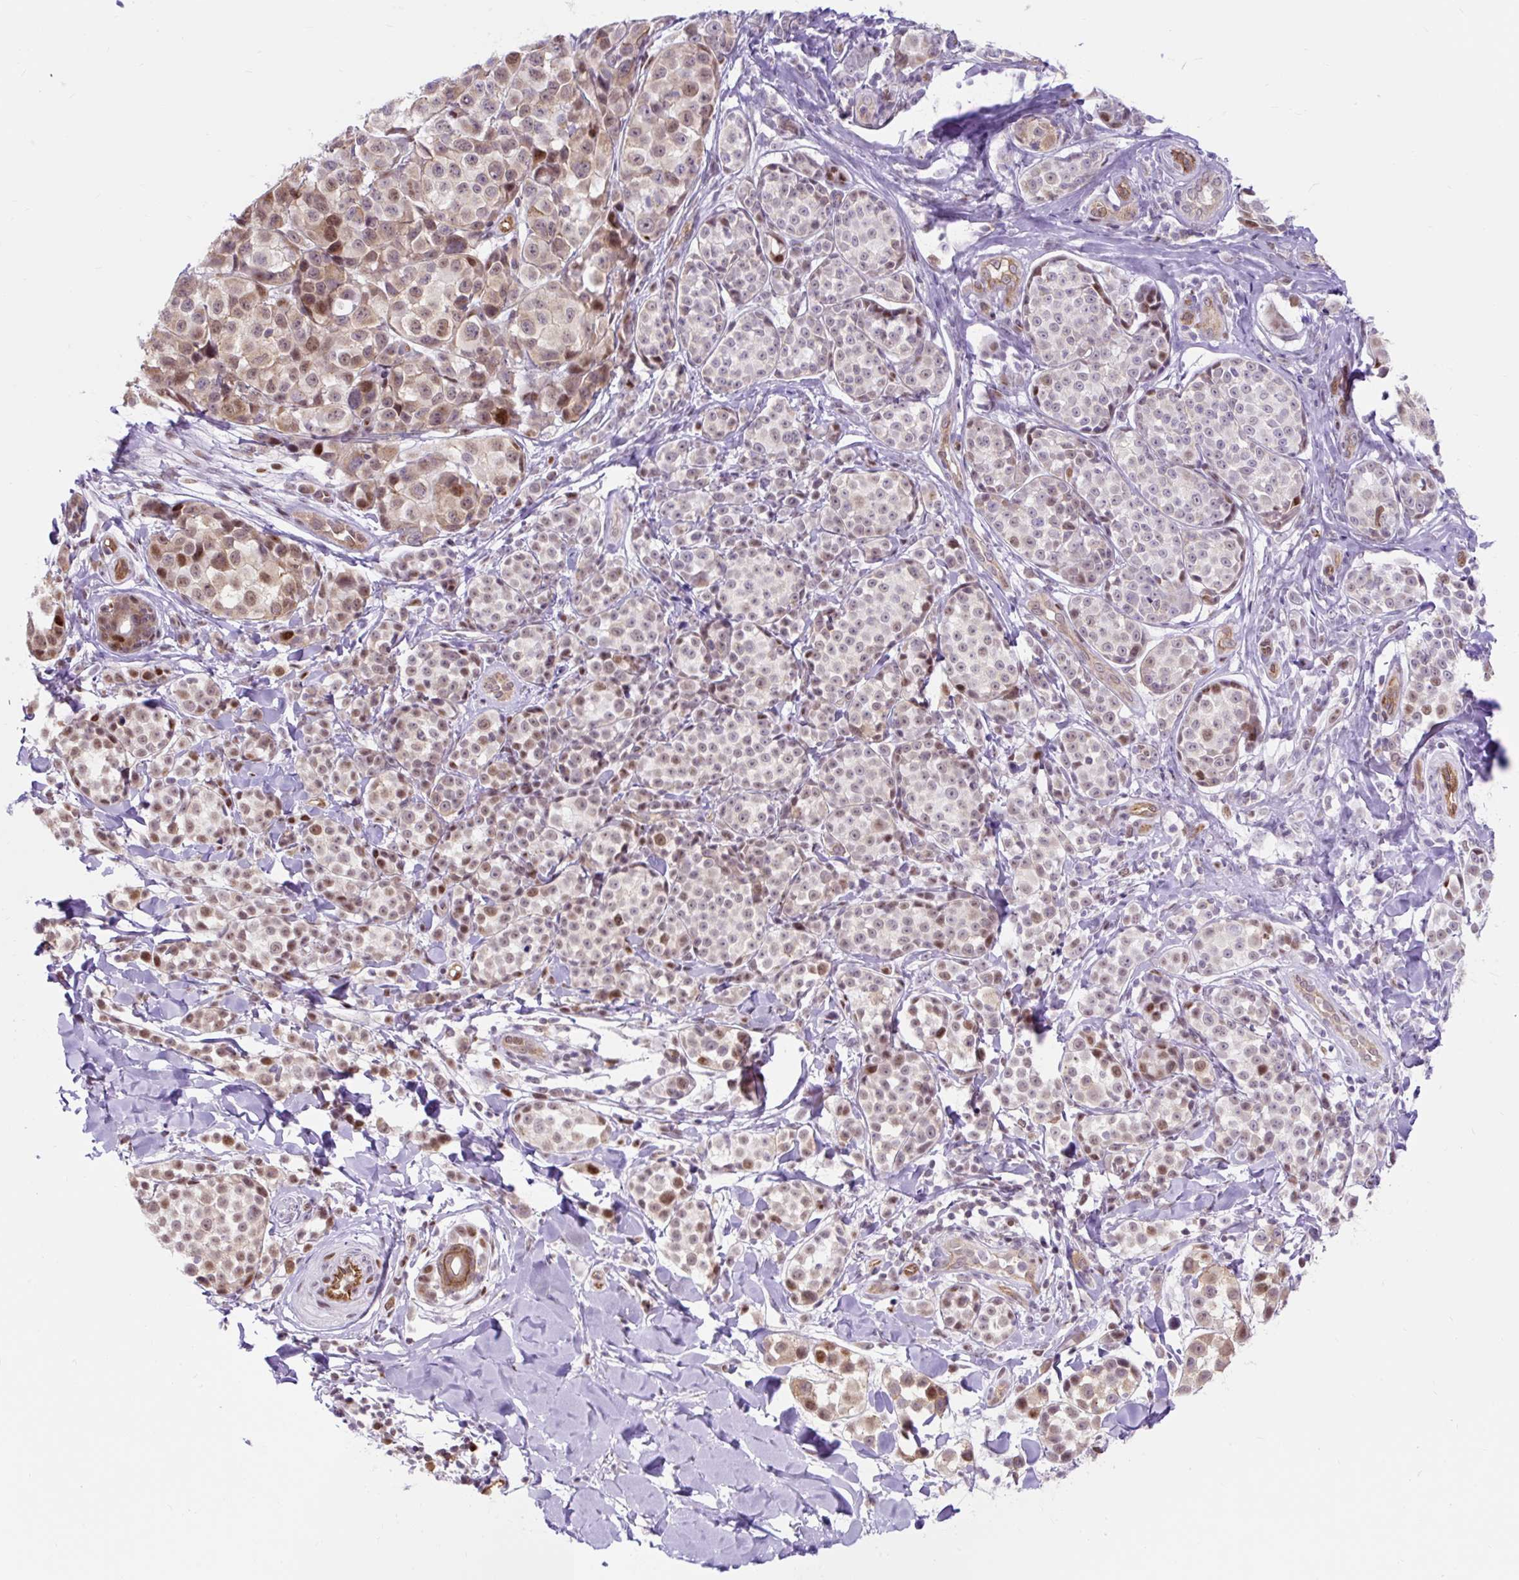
{"staining": {"intensity": "moderate", "quantity": "25%-75%", "location": "nuclear"}, "tissue": "melanoma", "cell_type": "Tumor cells", "image_type": "cancer", "snomed": [{"axis": "morphology", "description": "Malignant melanoma, NOS"}, {"axis": "topography", "description": "Skin"}], "caption": "The micrograph demonstrates immunohistochemical staining of melanoma. There is moderate nuclear staining is present in approximately 25%-75% of tumor cells.", "gene": "HIP1R", "patient": {"sex": "female", "age": 35}}